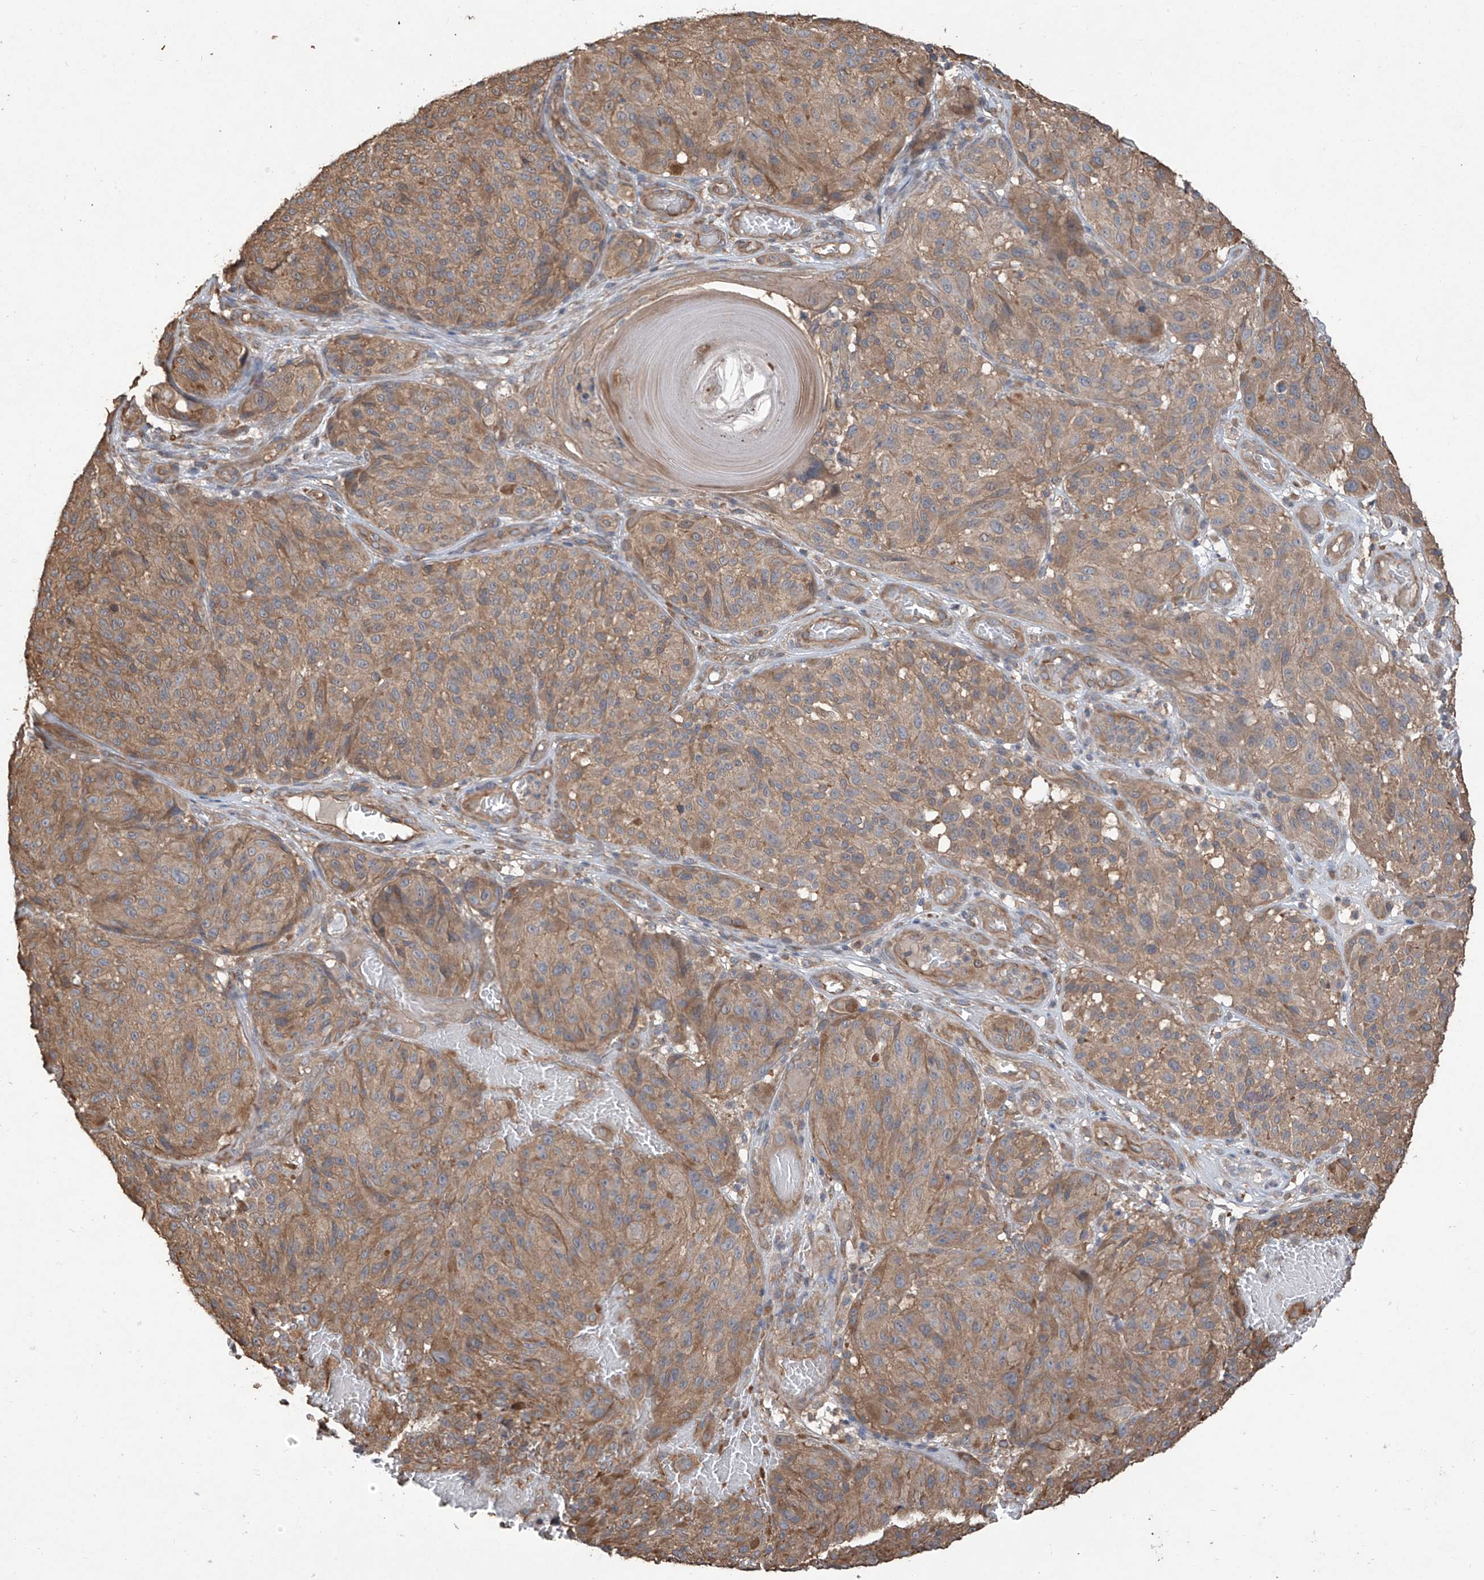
{"staining": {"intensity": "moderate", "quantity": ">75%", "location": "cytoplasmic/membranous"}, "tissue": "melanoma", "cell_type": "Tumor cells", "image_type": "cancer", "snomed": [{"axis": "morphology", "description": "Malignant melanoma, NOS"}, {"axis": "topography", "description": "Skin"}], "caption": "IHC image of neoplastic tissue: human malignant melanoma stained using IHC shows medium levels of moderate protein expression localized specifically in the cytoplasmic/membranous of tumor cells, appearing as a cytoplasmic/membranous brown color.", "gene": "AGBL5", "patient": {"sex": "male", "age": 83}}